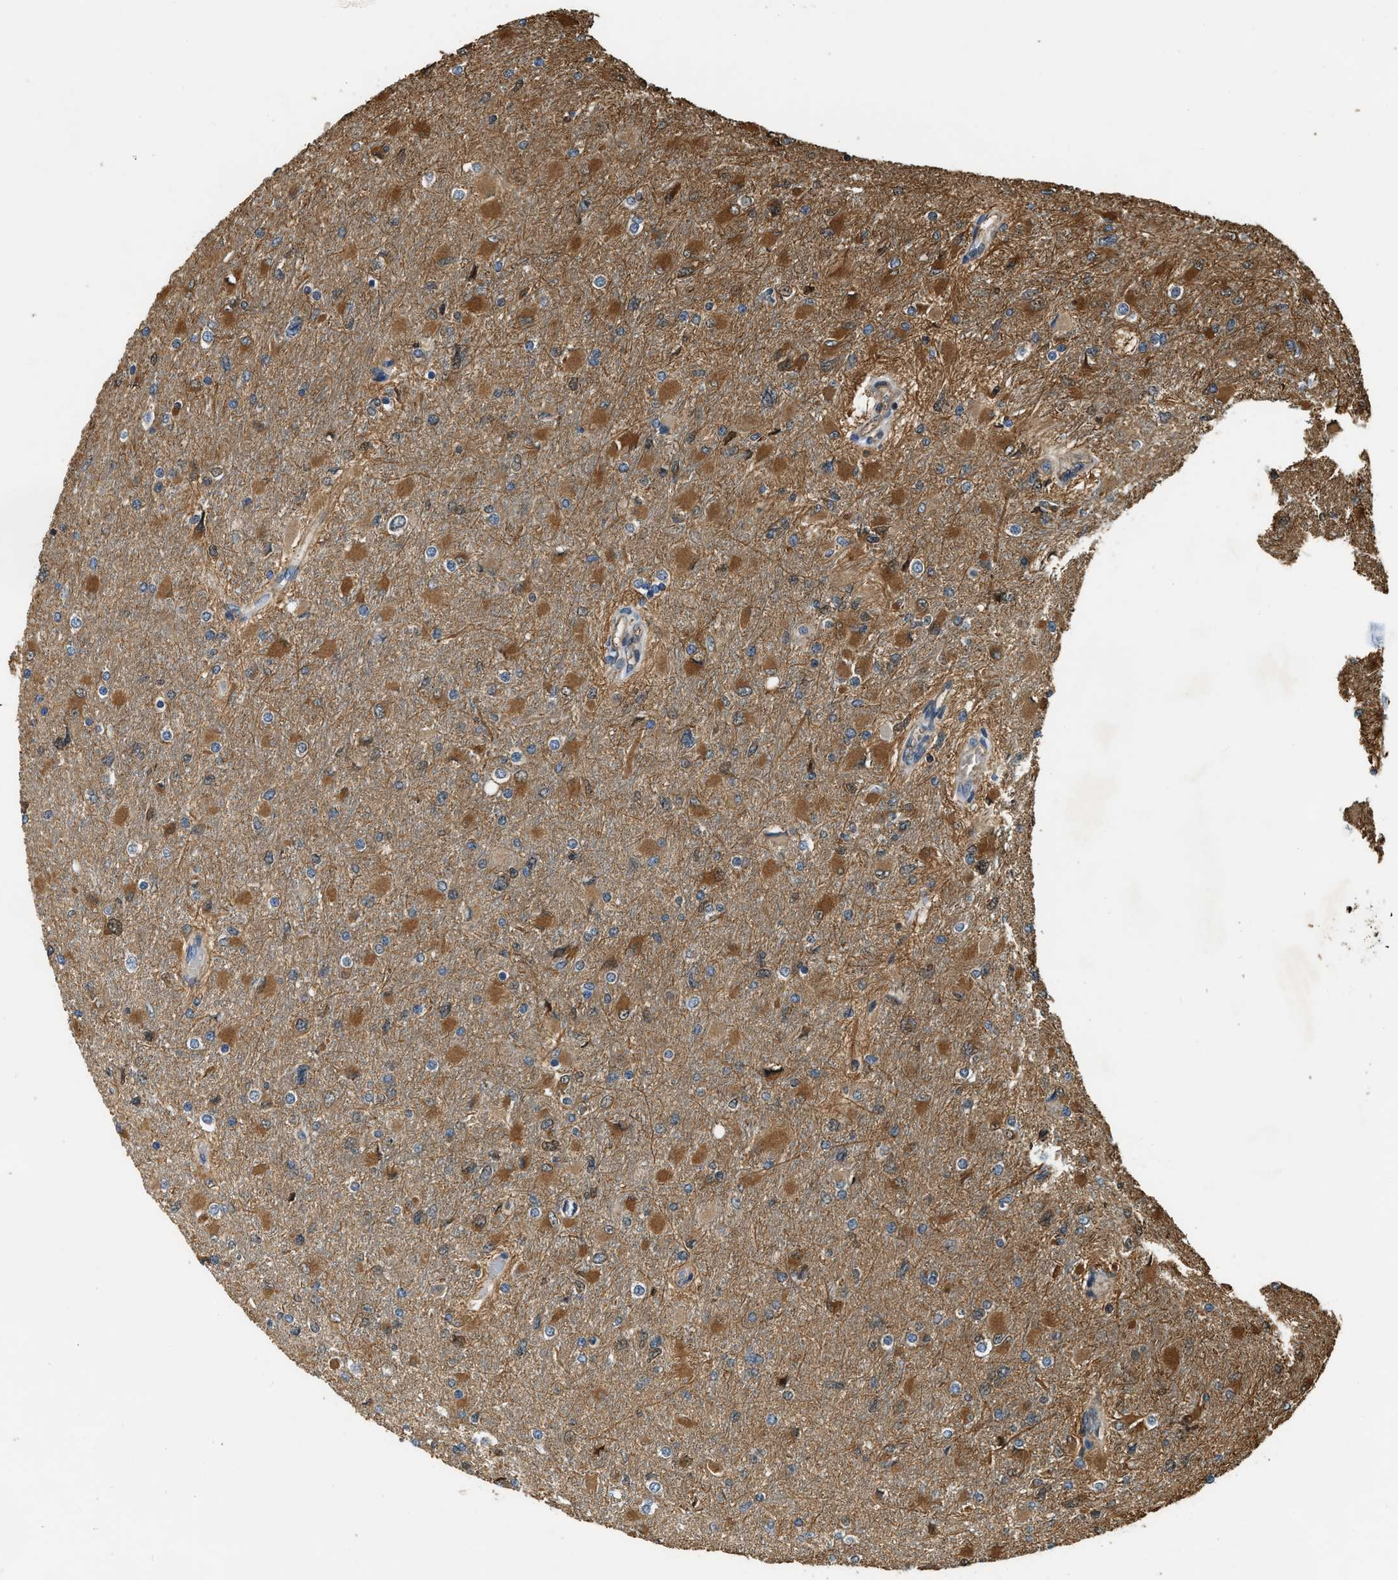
{"staining": {"intensity": "moderate", "quantity": "25%-75%", "location": "cytoplasmic/membranous,nuclear"}, "tissue": "glioma", "cell_type": "Tumor cells", "image_type": "cancer", "snomed": [{"axis": "morphology", "description": "Glioma, malignant, High grade"}, {"axis": "topography", "description": "Cerebral cortex"}], "caption": "Glioma stained for a protein (brown) demonstrates moderate cytoplasmic/membranous and nuclear positive positivity in approximately 25%-75% of tumor cells.", "gene": "YARS1", "patient": {"sex": "female", "age": 36}}